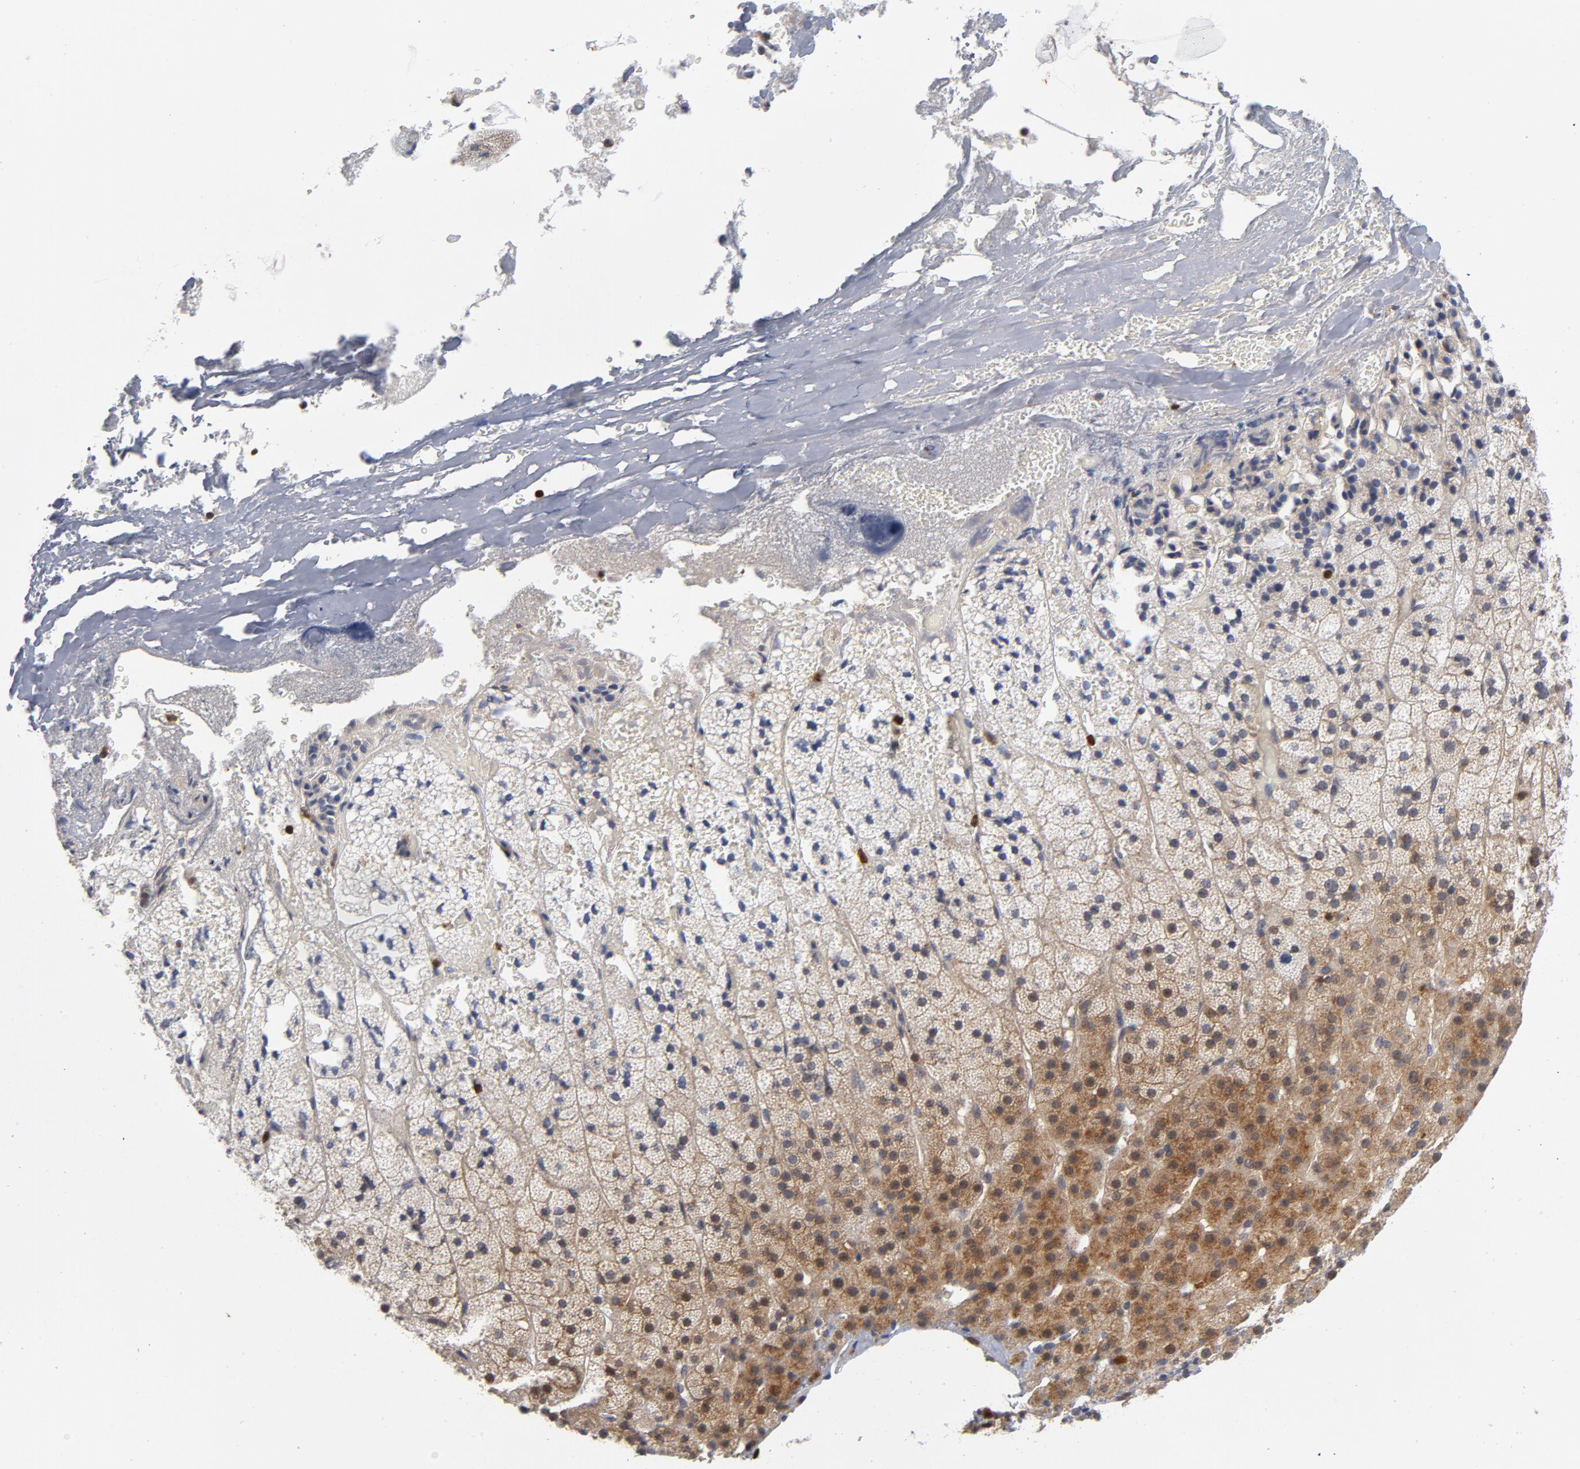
{"staining": {"intensity": "moderate", "quantity": "25%-75%", "location": "cytoplasmic/membranous"}, "tissue": "adrenal gland", "cell_type": "Glandular cells", "image_type": "normal", "snomed": [{"axis": "morphology", "description": "Normal tissue, NOS"}, {"axis": "topography", "description": "Adrenal gland"}], "caption": "Immunohistochemical staining of unremarkable human adrenal gland shows moderate cytoplasmic/membranous protein staining in about 25%-75% of glandular cells. (Brightfield microscopy of DAB IHC at high magnification).", "gene": "TRADD", "patient": {"sex": "male", "age": 35}}